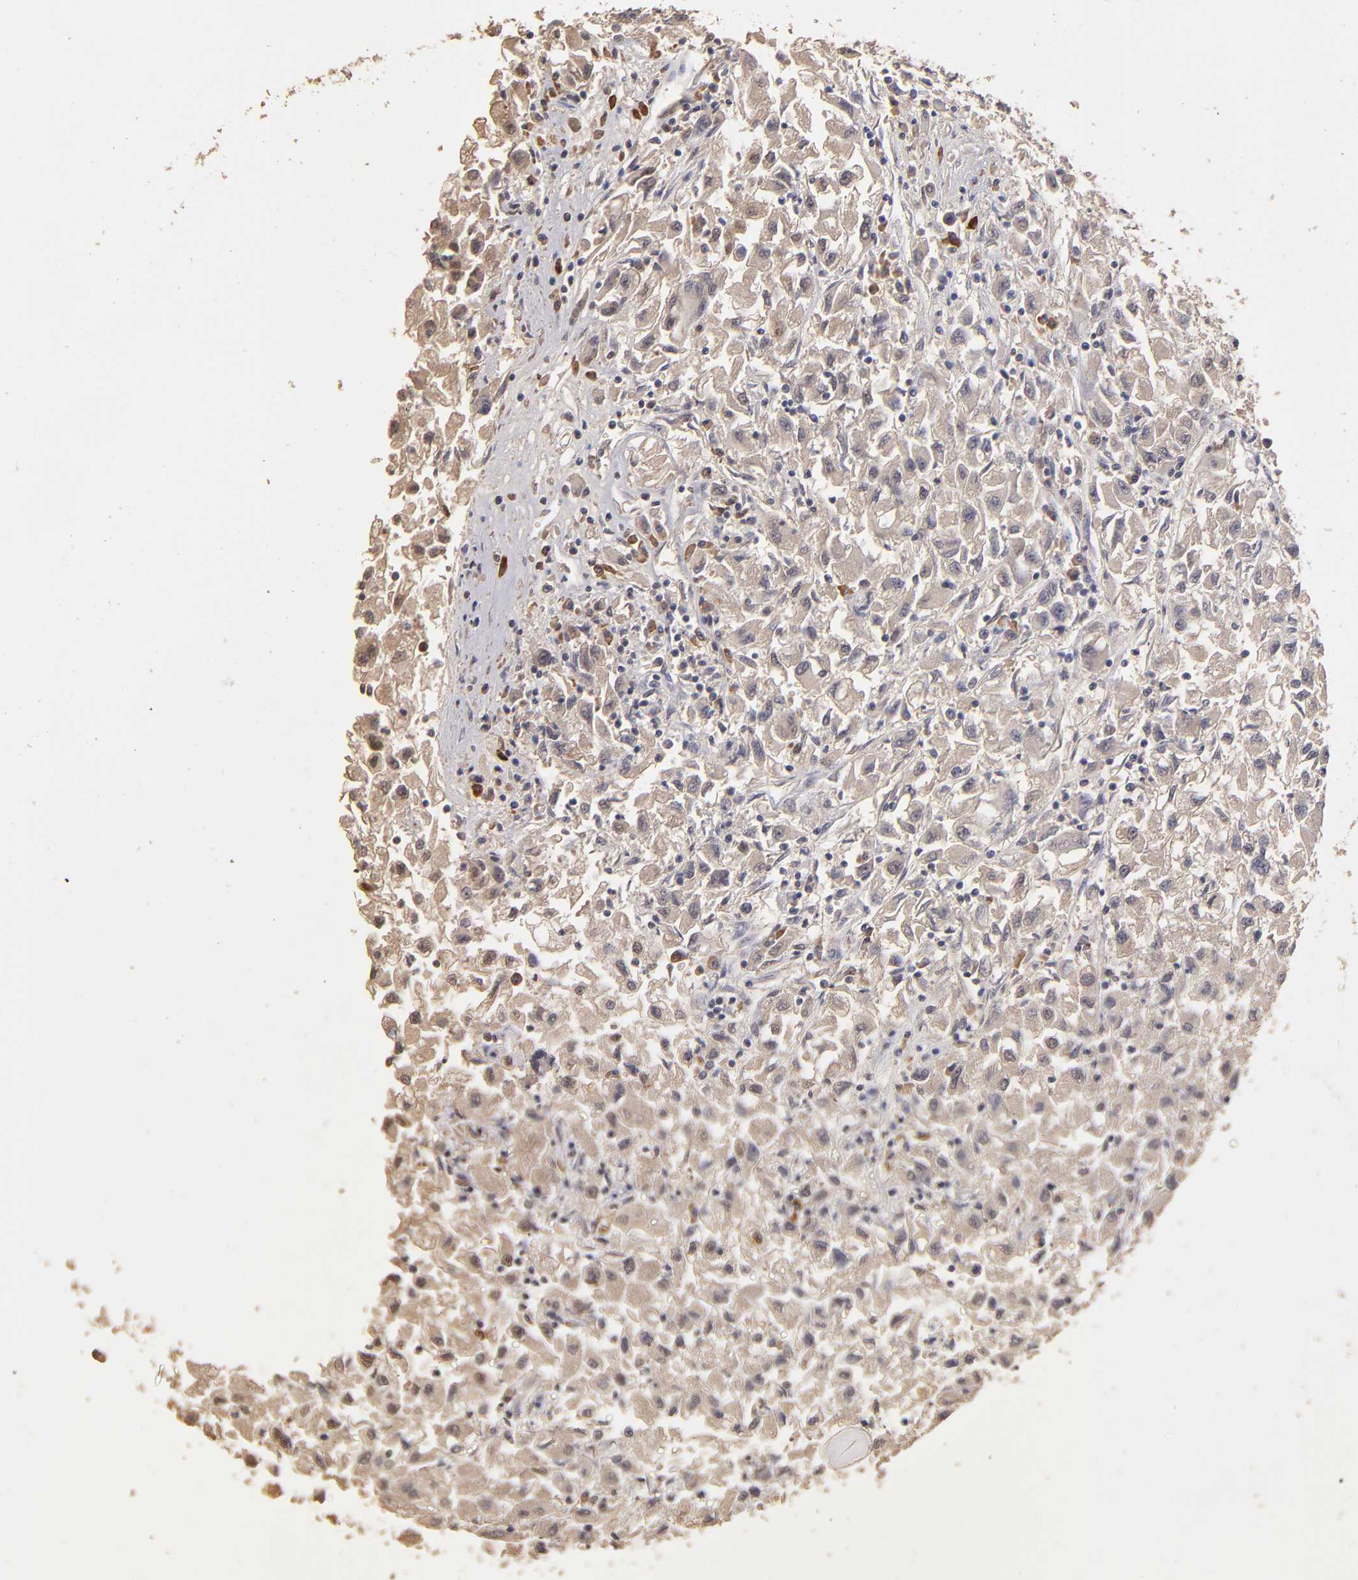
{"staining": {"intensity": "weak", "quantity": "25%-75%", "location": "cytoplasmic/membranous"}, "tissue": "renal cancer", "cell_type": "Tumor cells", "image_type": "cancer", "snomed": [{"axis": "morphology", "description": "Adenocarcinoma, NOS"}, {"axis": "topography", "description": "Kidney"}], "caption": "High-power microscopy captured an immunohistochemistry (IHC) image of renal cancer, revealing weak cytoplasmic/membranous positivity in about 25%-75% of tumor cells.", "gene": "OPHN1", "patient": {"sex": "male", "age": 59}}